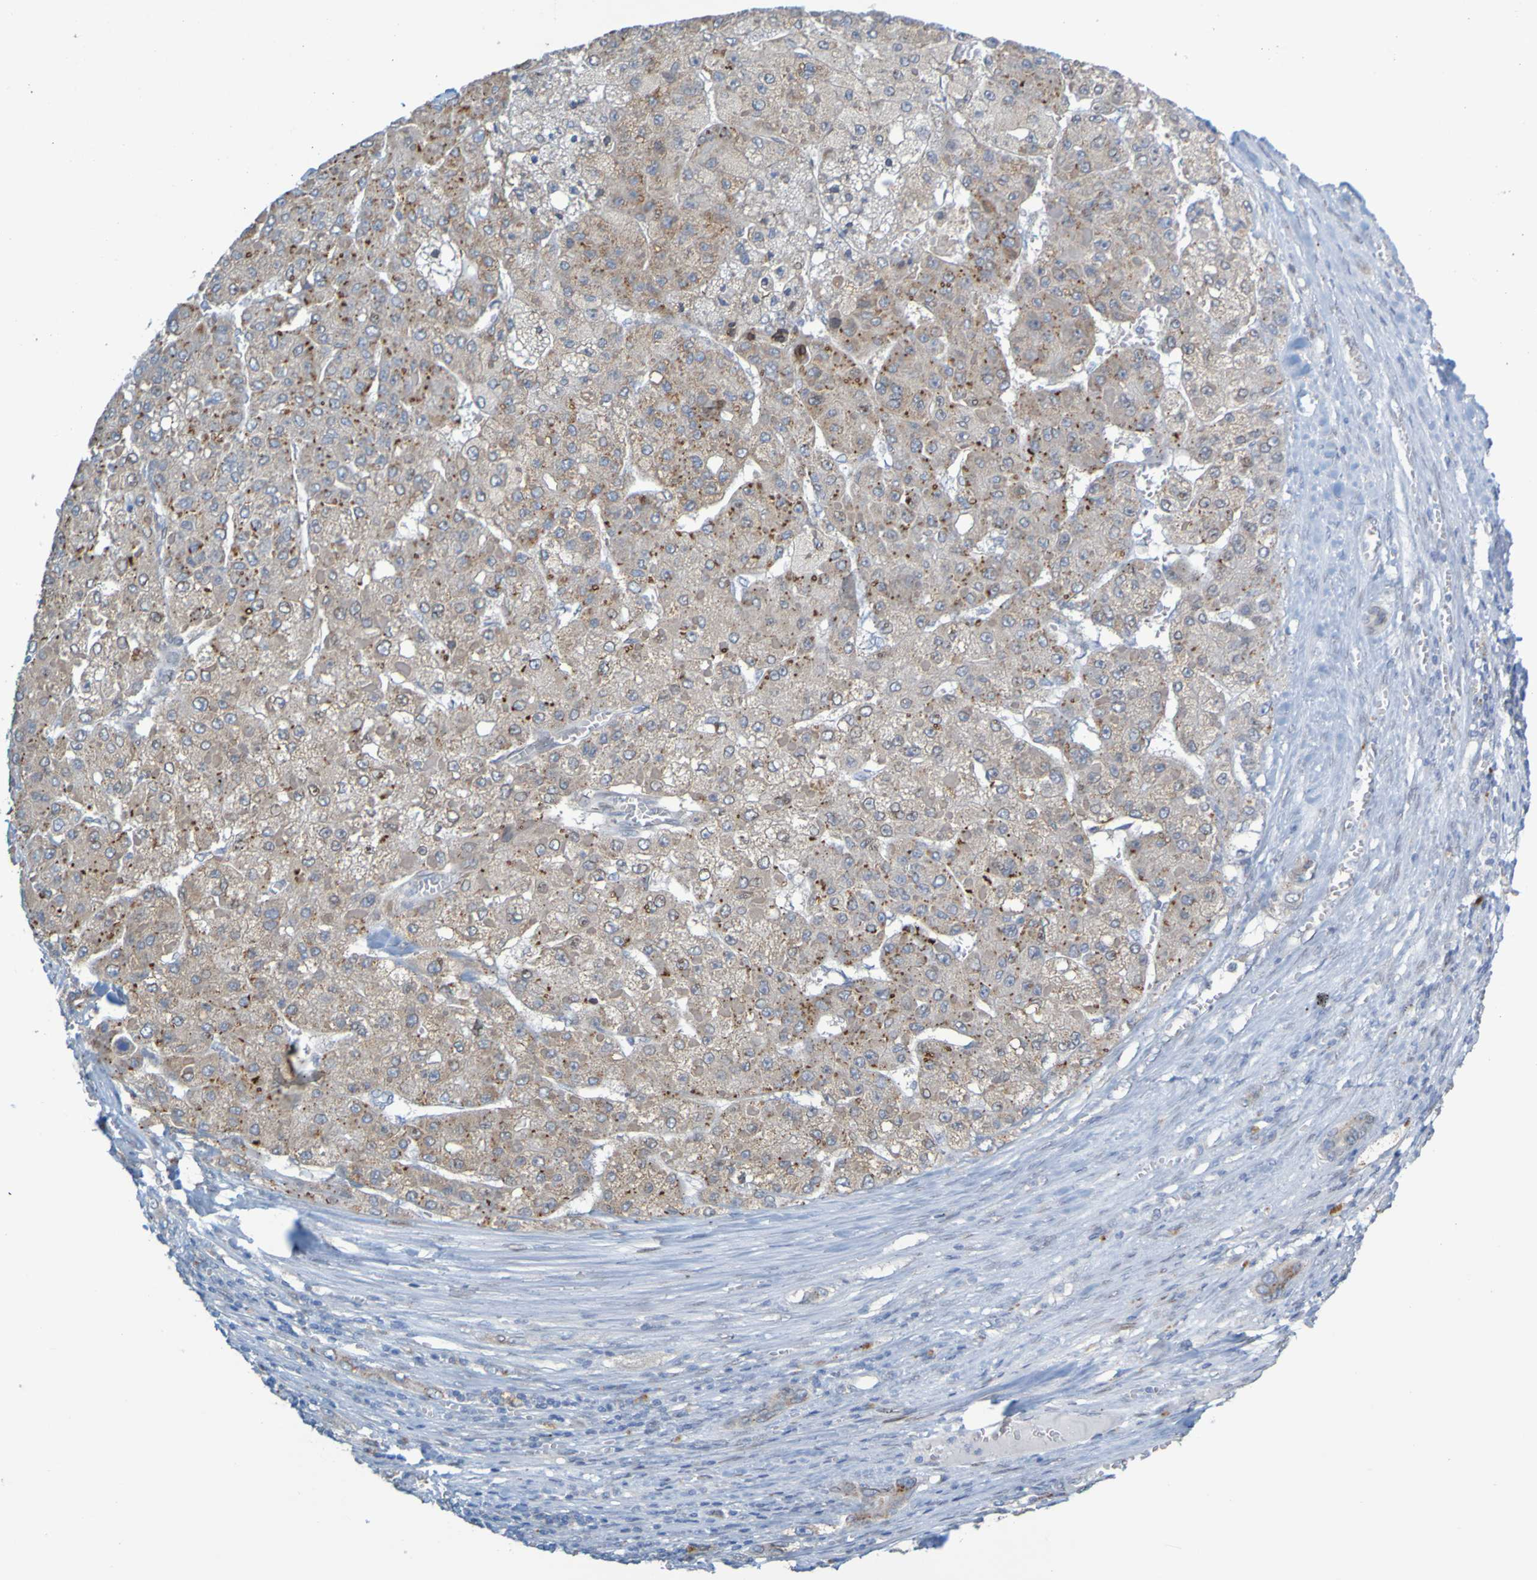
{"staining": {"intensity": "moderate", "quantity": "25%-75%", "location": "cytoplasmic/membranous"}, "tissue": "liver cancer", "cell_type": "Tumor cells", "image_type": "cancer", "snomed": [{"axis": "morphology", "description": "Carcinoma, Hepatocellular, NOS"}, {"axis": "topography", "description": "Liver"}], "caption": "A histopathology image of liver hepatocellular carcinoma stained for a protein shows moderate cytoplasmic/membranous brown staining in tumor cells. The staining was performed using DAB (3,3'-diaminobenzidine) to visualize the protein expression in brown, while the nuclei were stained in blue with hematoxylin (Magnification: 20x).", "gene": "MAG", "patient": {"sex": "female", "age": 73}}